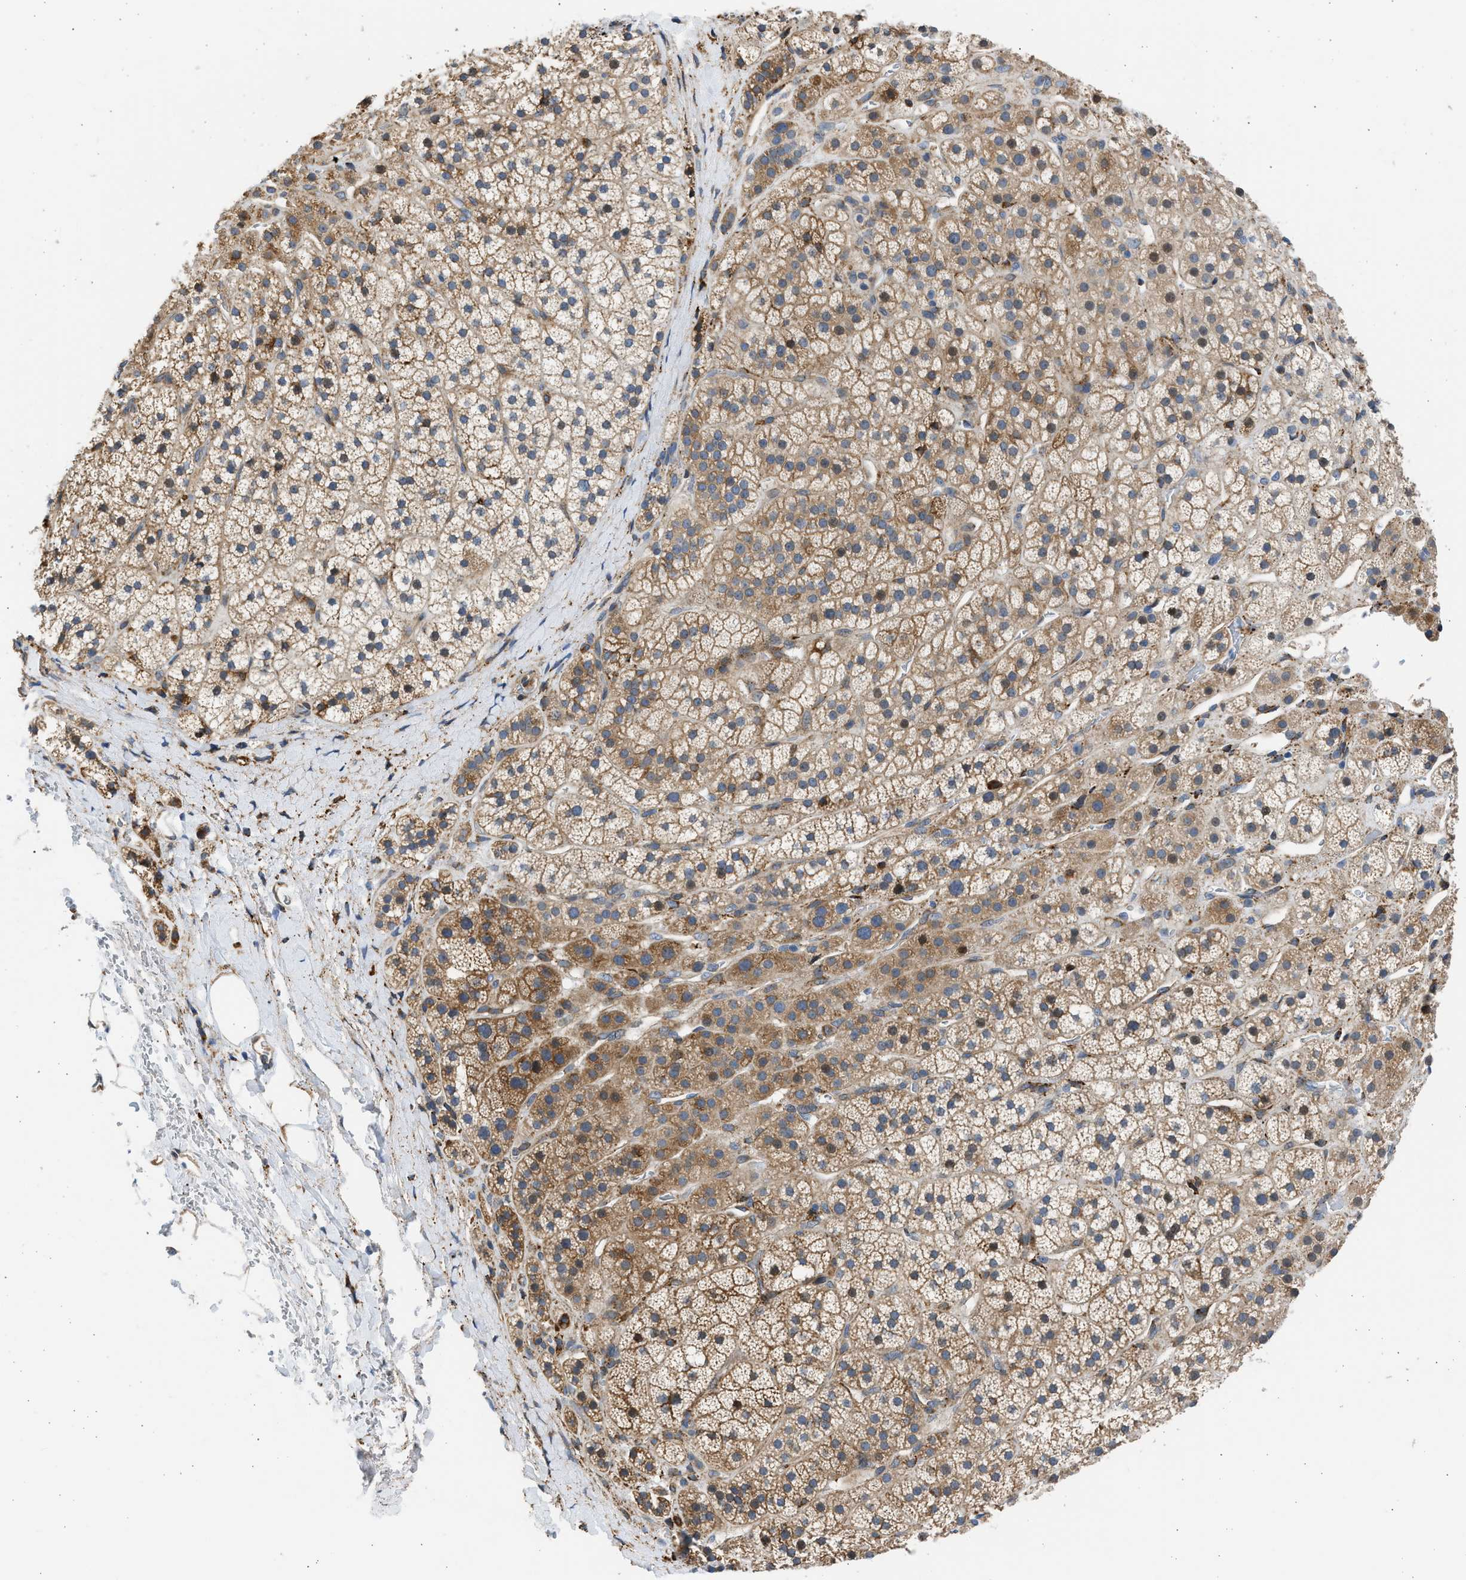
{"staining": {"intensity": "moderate", "quantity": ">75%", "location": "cytoplasmic/membranous"}, "tissue": "adrenal gland", "cell_type": "Glandular cells", "image_type": "normal", "snomed": [{"axis": "morphology", "description": "Normal tissue, NOS"}, {"axis": "topography", "description": "Adrenal gland"}], "caption": "This histopathology image demonstrates unremarkable adrenal gland stained with immunohistochemistry to label a protein in brown. The cytoplasmic/membranous of glandular cells show moderate positivity for the protein. Nuclei are counter-stained blue.", "gene": "PLD2", "patient": {"sex": "male", "age": 56}}